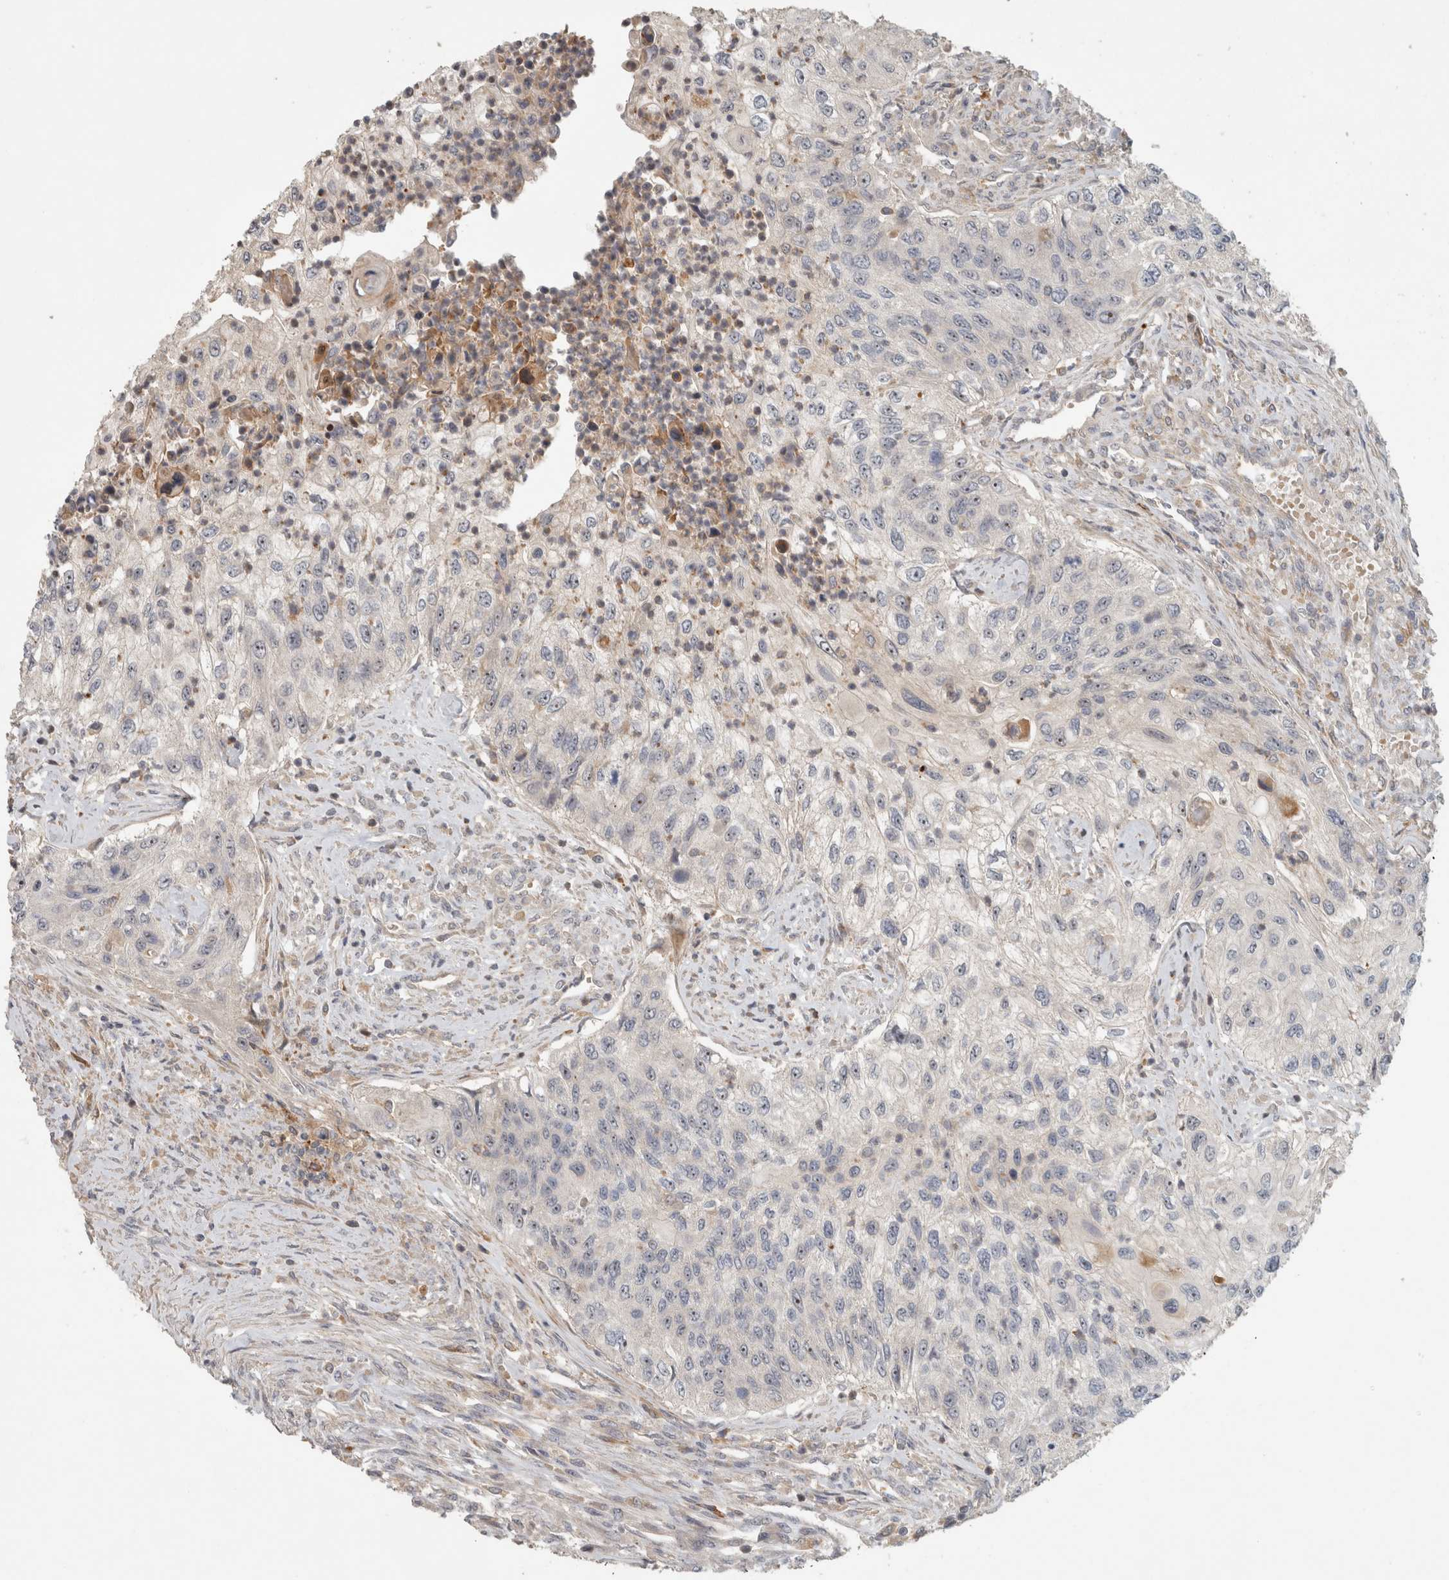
{"staining": {"intensity": "negative", "quantity": "none", "location": "none"}, "tissue": "urothelial cancer", "cell_type": "Tumor cells", "image_type": "cancer", "snomed": [{"axis": "morphology", "description": "Urothelial carcinoma, High grade"}, {"axis": "topography", "description": "Urinary bladder"}], "caption": "This is a image of immunohistochemistry (IHC) staining of urothelial cancer, which shows no staining in tumor cells. (Brightfield microscopy of DAB (3,3'-diaminobenzidine) immunohistochemistry (IHC) at high magnification).", "gene": "SIPA1L2", "patient": {"sex": "female", "age": 60}}